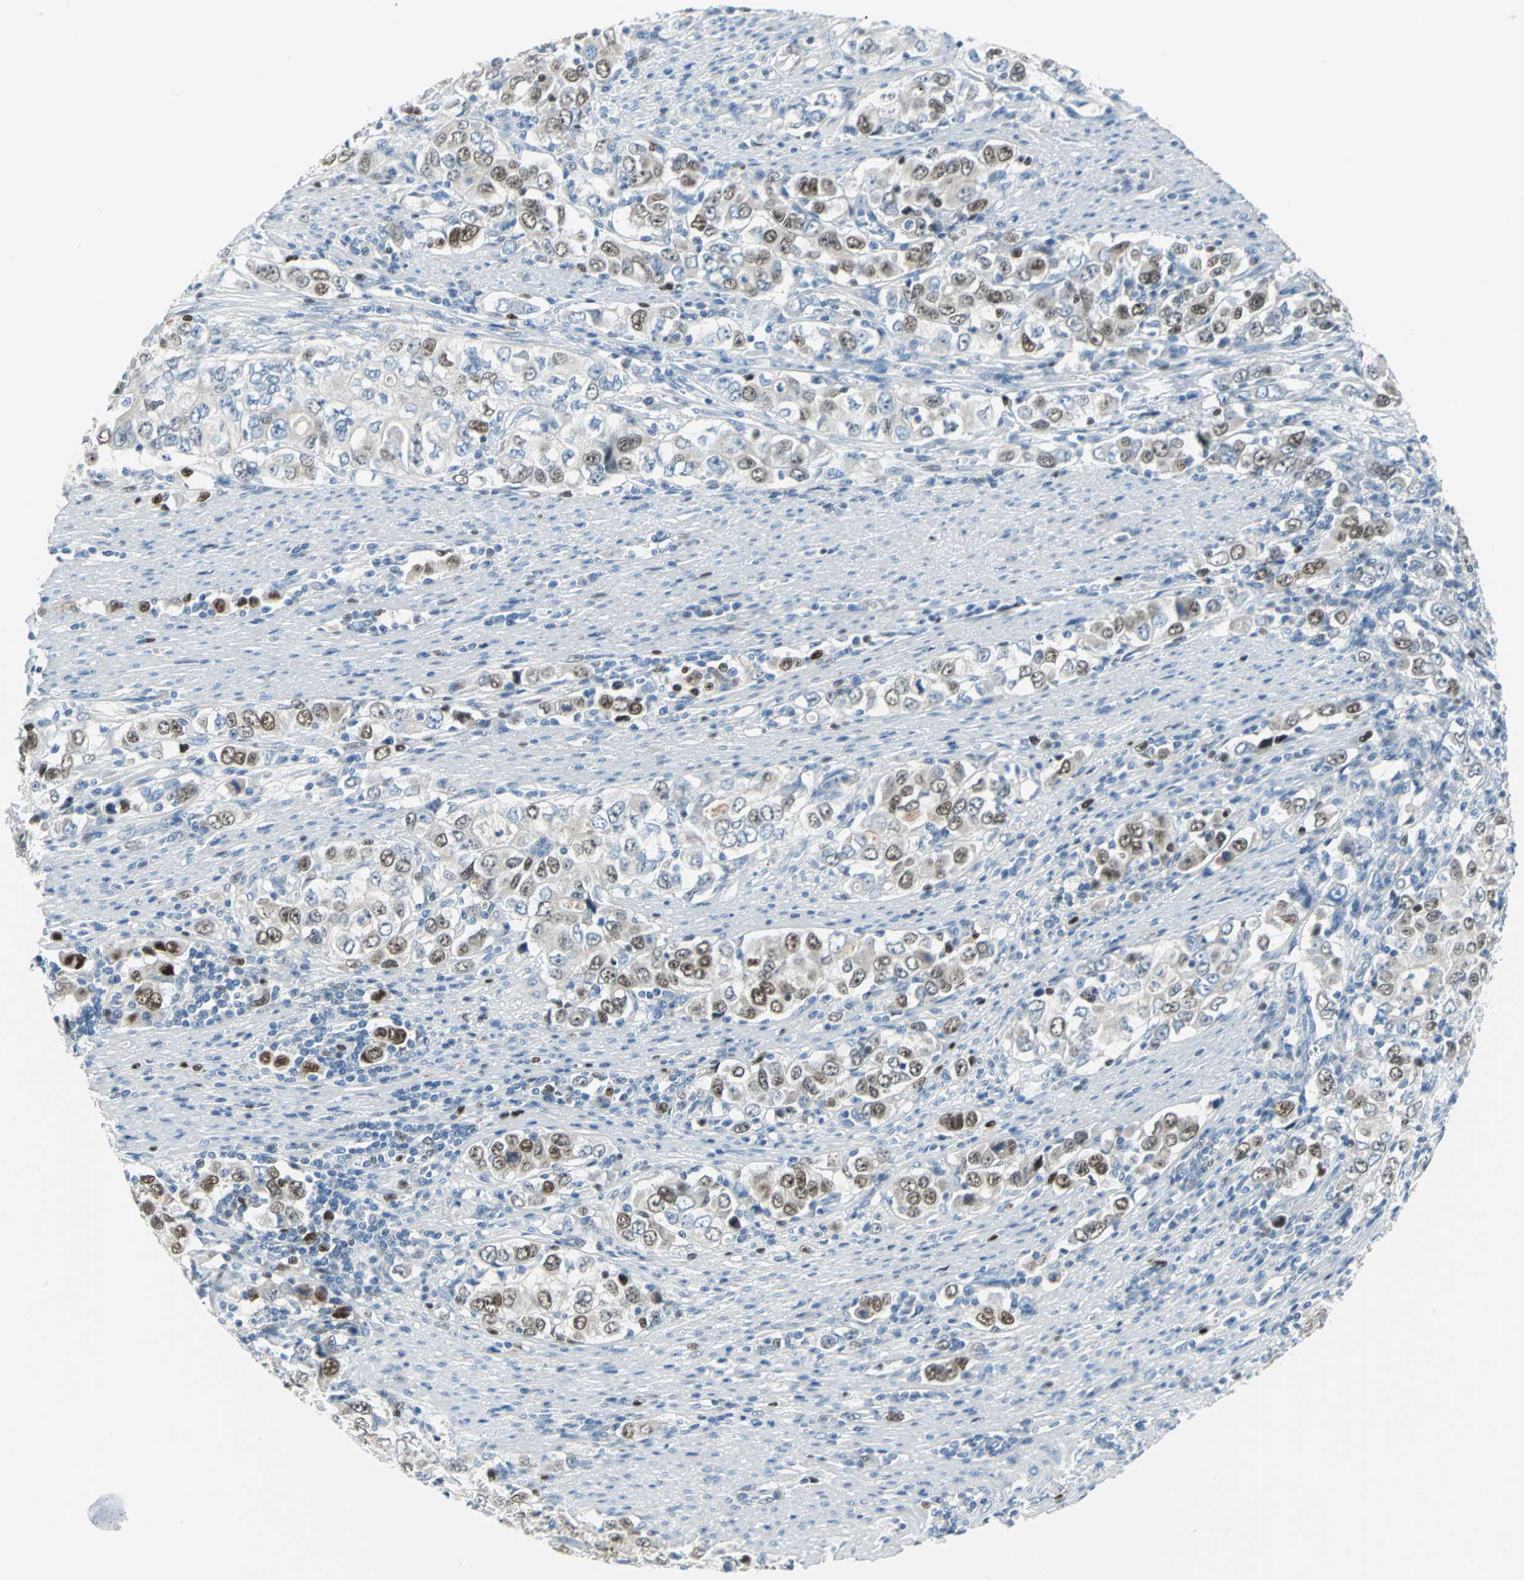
{"staining": {"intensity": "moderate", "quantity": "25%-75%", "location": "nuclear"}, "tissue": "stomach cancer", "cell_type": "Tumor cells", "image_type": "cancer", "snomed": [{"axis": "morphology", "description": "Adenocarcinoma, NOS"}, {"axis": "topography", "description": "Stomach, lower"}], "caption": "Immunohistochemical staining of stomach cancer shows medium levels of moderate nuclear protein expression in approximately 25%-75% of tumor cells. Using DAB (brown) and hematoxylin (blue) stains, captured at high magnification using brightfield microscopy.", "gene": "MCM4", "patient": {"sex": "female", "age": 72}}